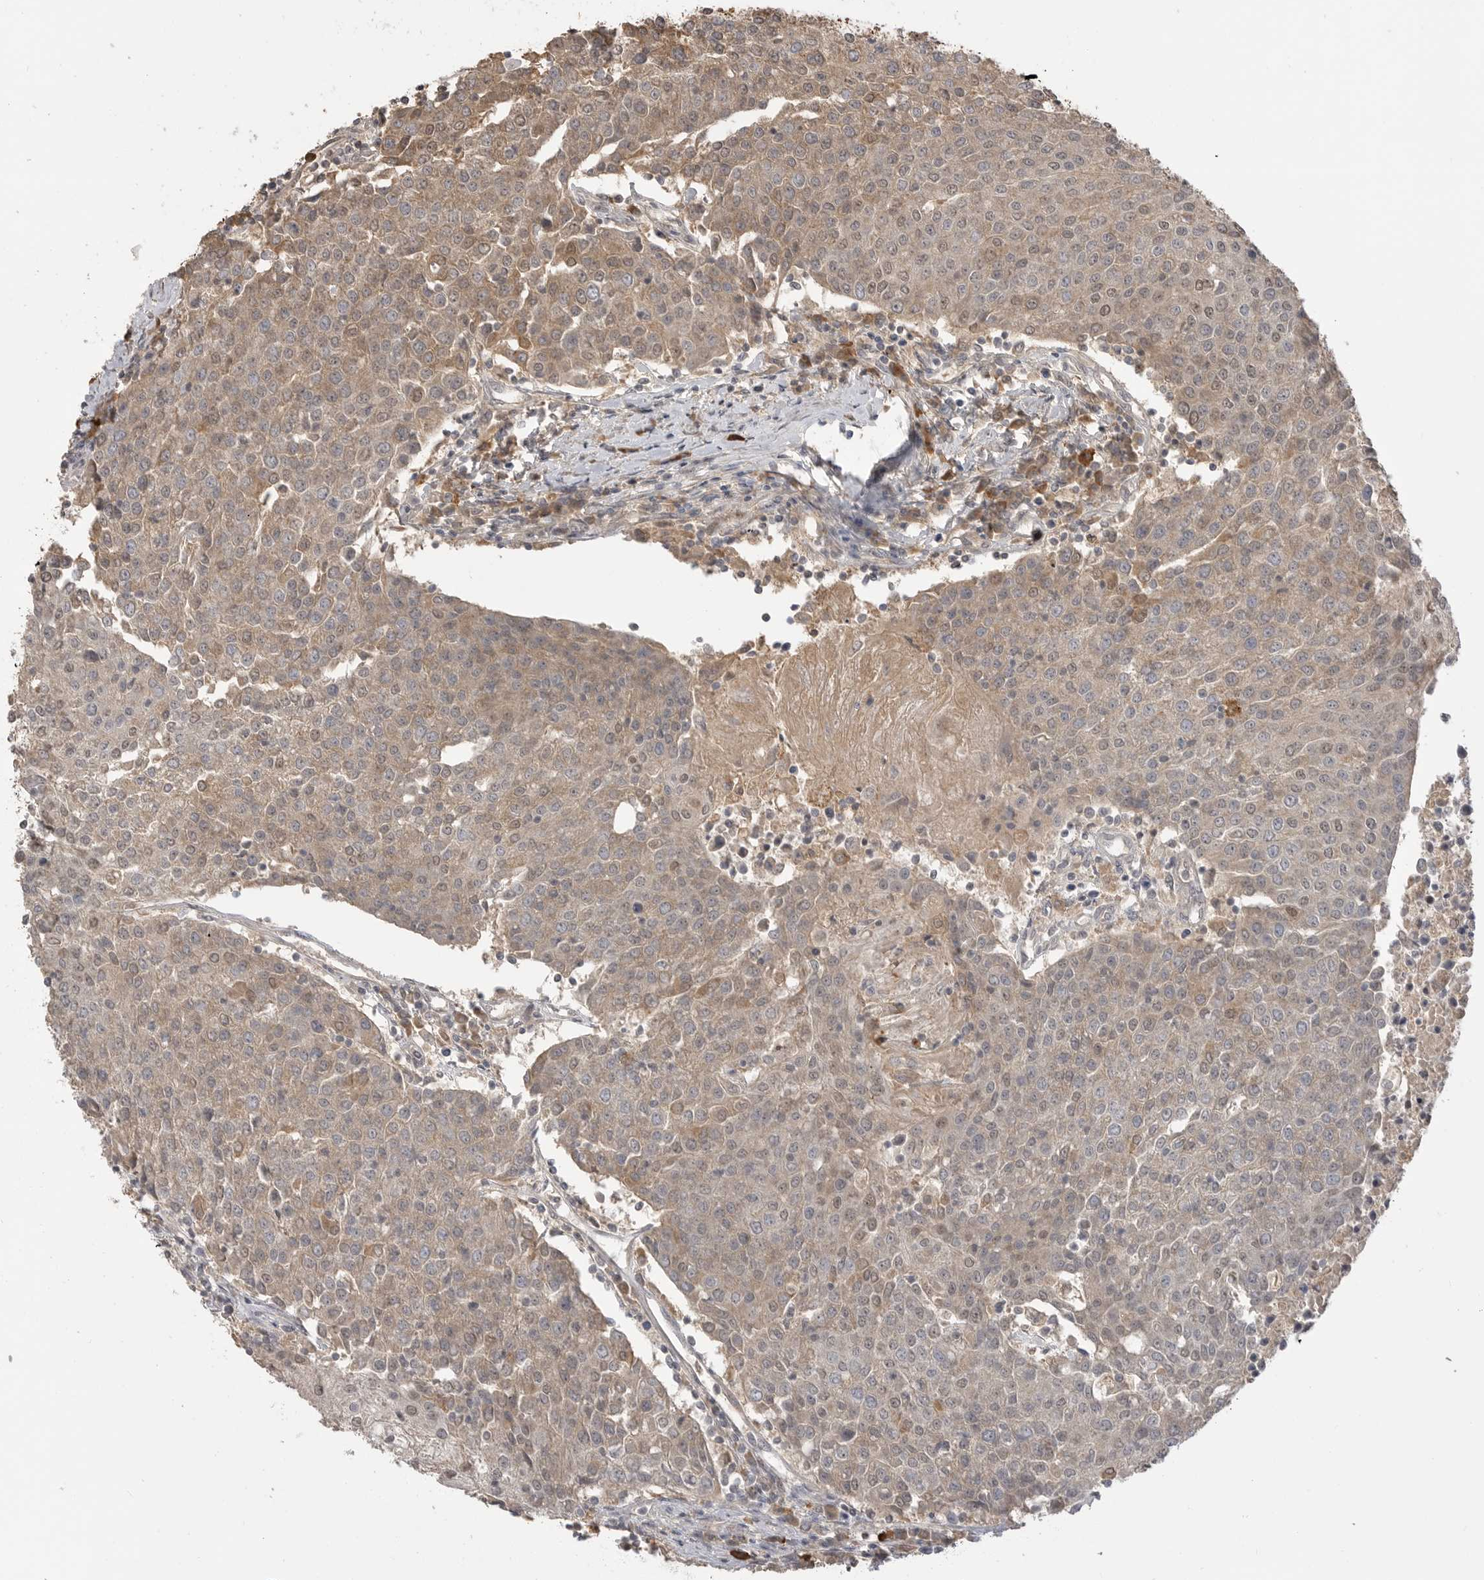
{"staining": {"intensity": "moderate", "quantity": "25%-75%", "location": "nuclear"}, "tissue": "urothelial cancer", "cell_type": "Tumor cells", "image_type": "cancer", "snomed": [{"axis": "morphology", "description": "Urothelial carcinoma, High grade"}, {"axis": "topography", "description": "Urinary bladder"}], "caption": "IHC staining of high-grade urothelial carcinoma, which shows medium levels of moderate nuclear expression in about 25%-75% of tumor cells indicating moderate nuclear protein positivity. The staining was performed using DAB (brown) for protein detection and nuclei were counterstained in hematoxylin (blue).", "gene": "ASPSCR1", "patient": {"sex": "female", "age": 85}}